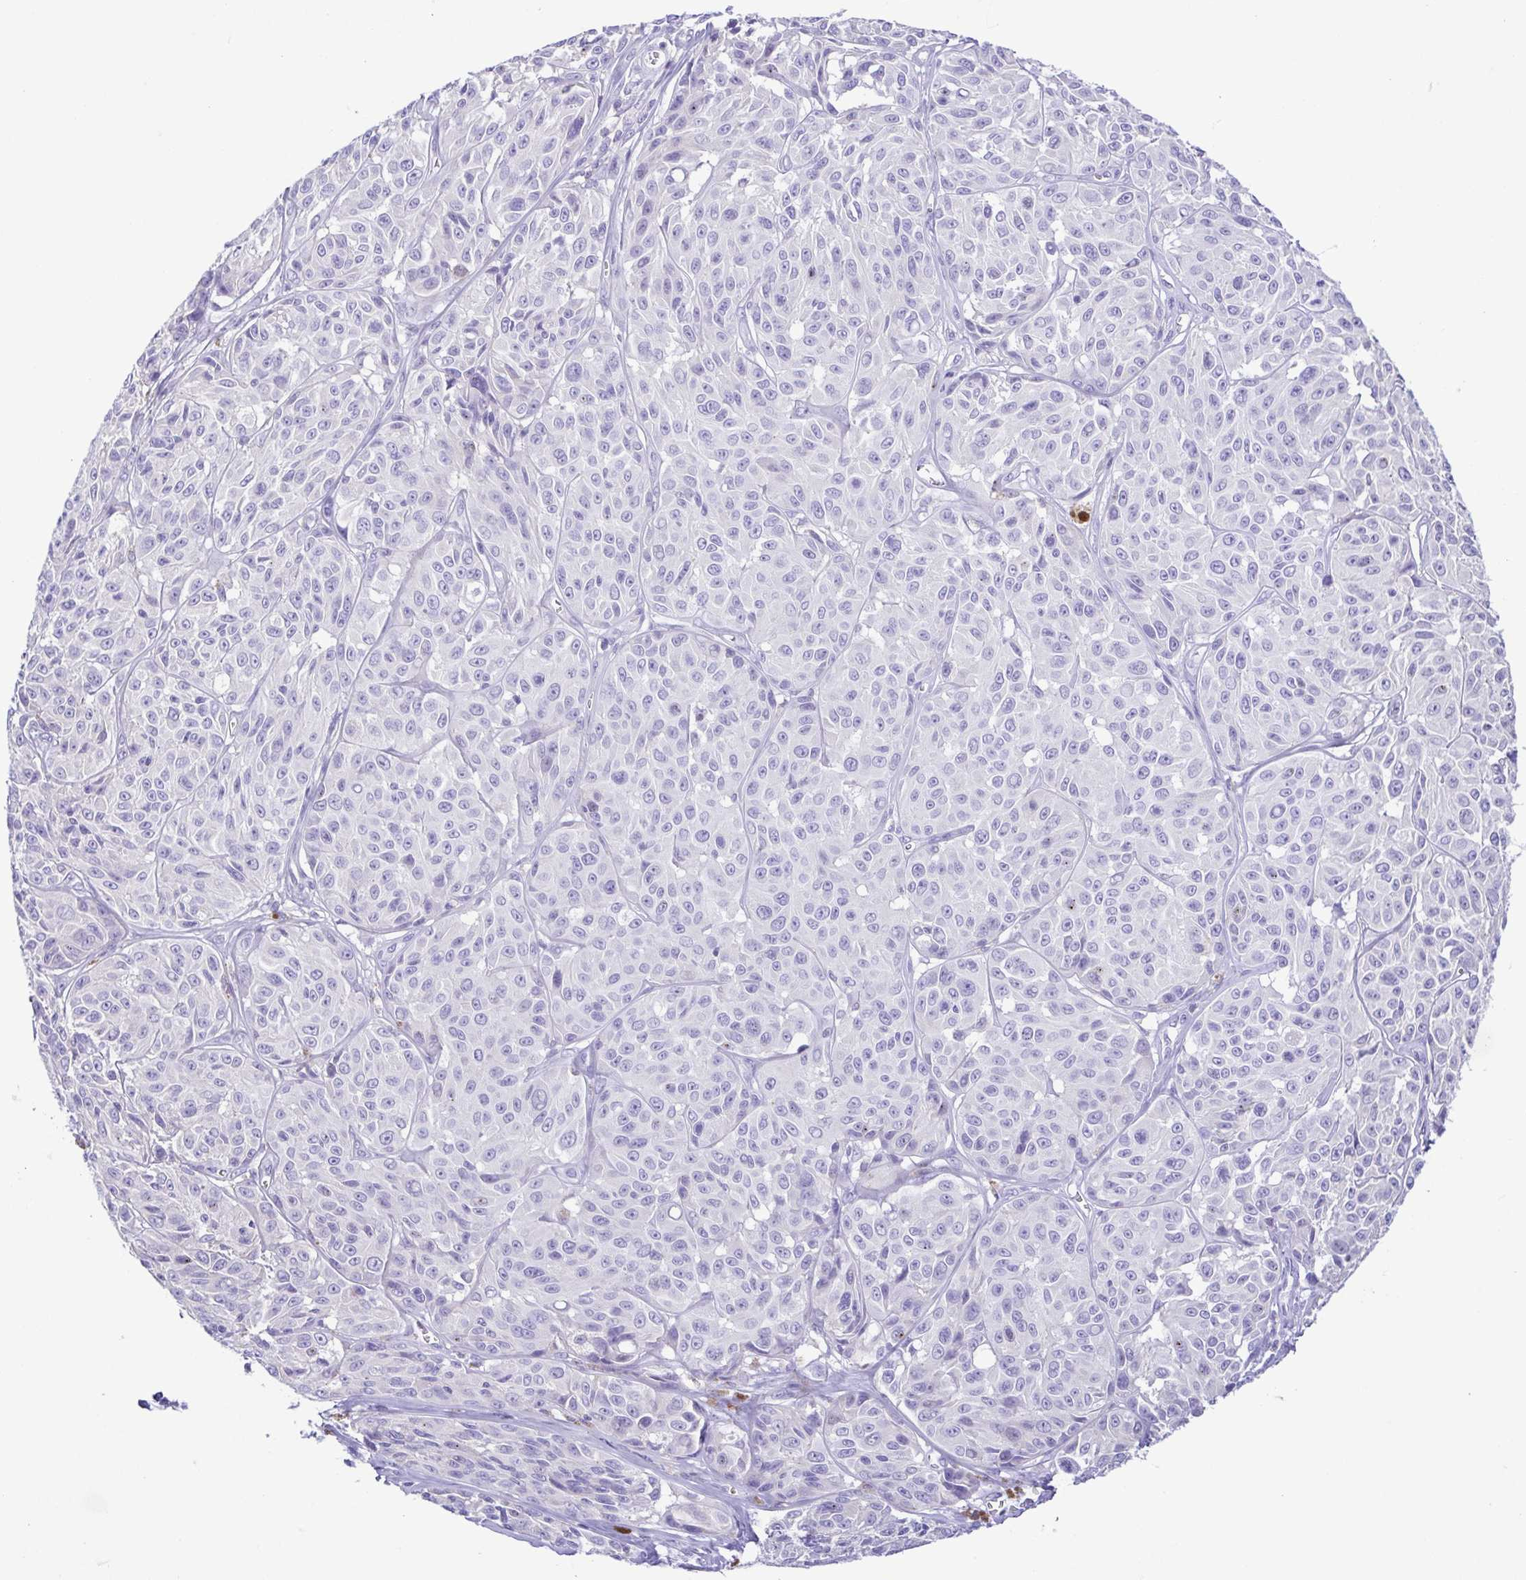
{"staining": {"intensity": "negative", "quantity": "none", "location": "none"}, "tissue": "melanoma", "cell_type": "Tumor cells", "image_type": "cancer", "snomed": [{"axis": "morphology", "description": "Malignant melanoma, NOS"}, {"axis": "topography", "description": "Skin"}], "caption": "The histopathology image shows no staining of tumor cells in malignant melanoma. (Immunohistochemistry (ihc), brightfield microscopy, high magnification).", "gene": "GPR182", "patient": {"sex": "male", "age": 91}}